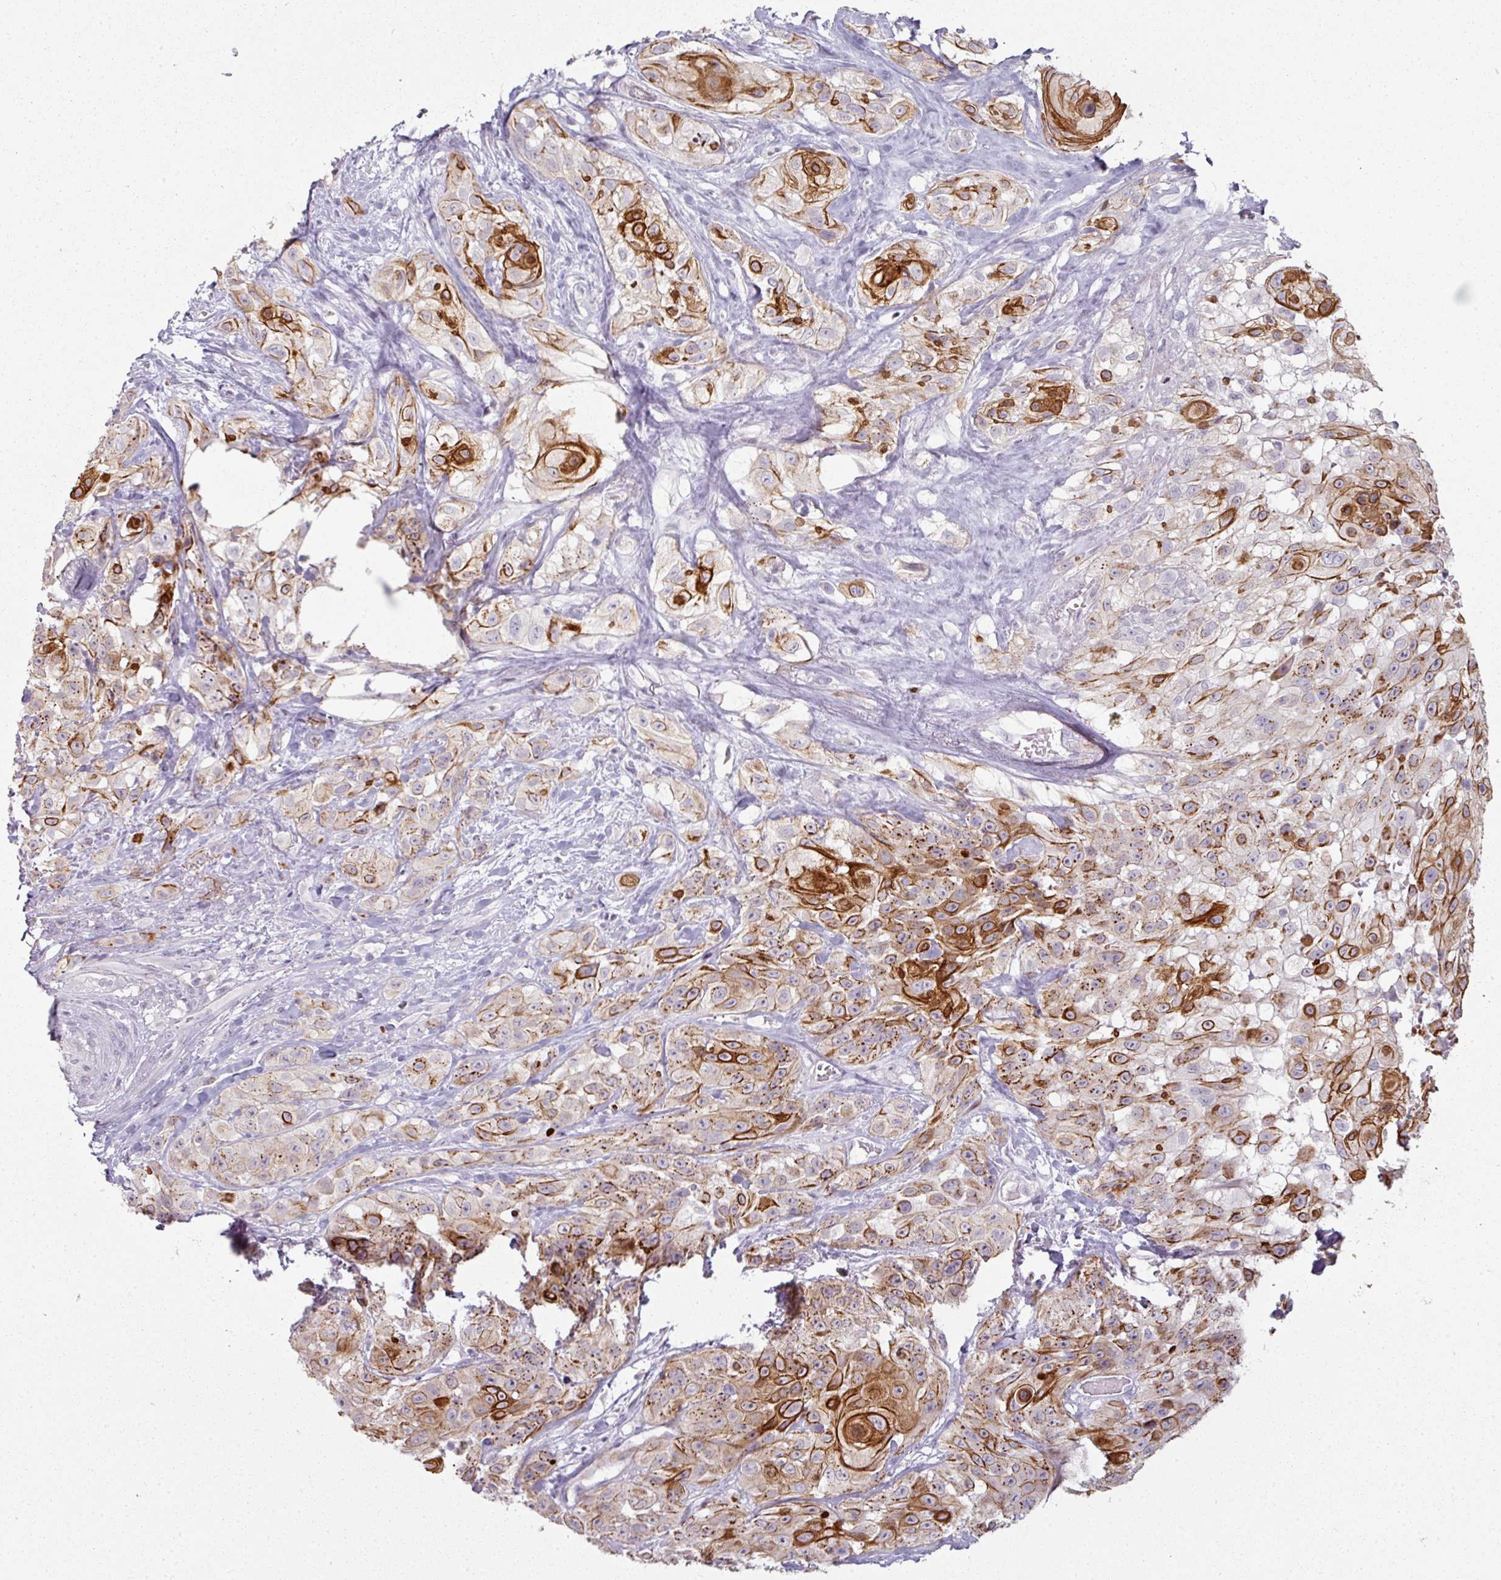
{"staining": {"intensity": "strong", "quantity": "25%-75%", "location": "cytoplasmic/membranous"}, "tissue": "head and neck cancer", "cell_type": "Tumor cells", "image_type": "cancer", "snomed": [{"axis": "morphology", "description": "Squamous cell carcinoma, NOS"}, {"axis": "topography", "description": "Head-Neck"}], "caption": "An IHC micrograph of neoplastic tissue is shown. Protein staining in brown labels strong cytoplasmic/membranous positivity in head and neck cancer within tumor cells.", "gene": "GTF2H3", "patient": {"sex": "male", "age": 83}}